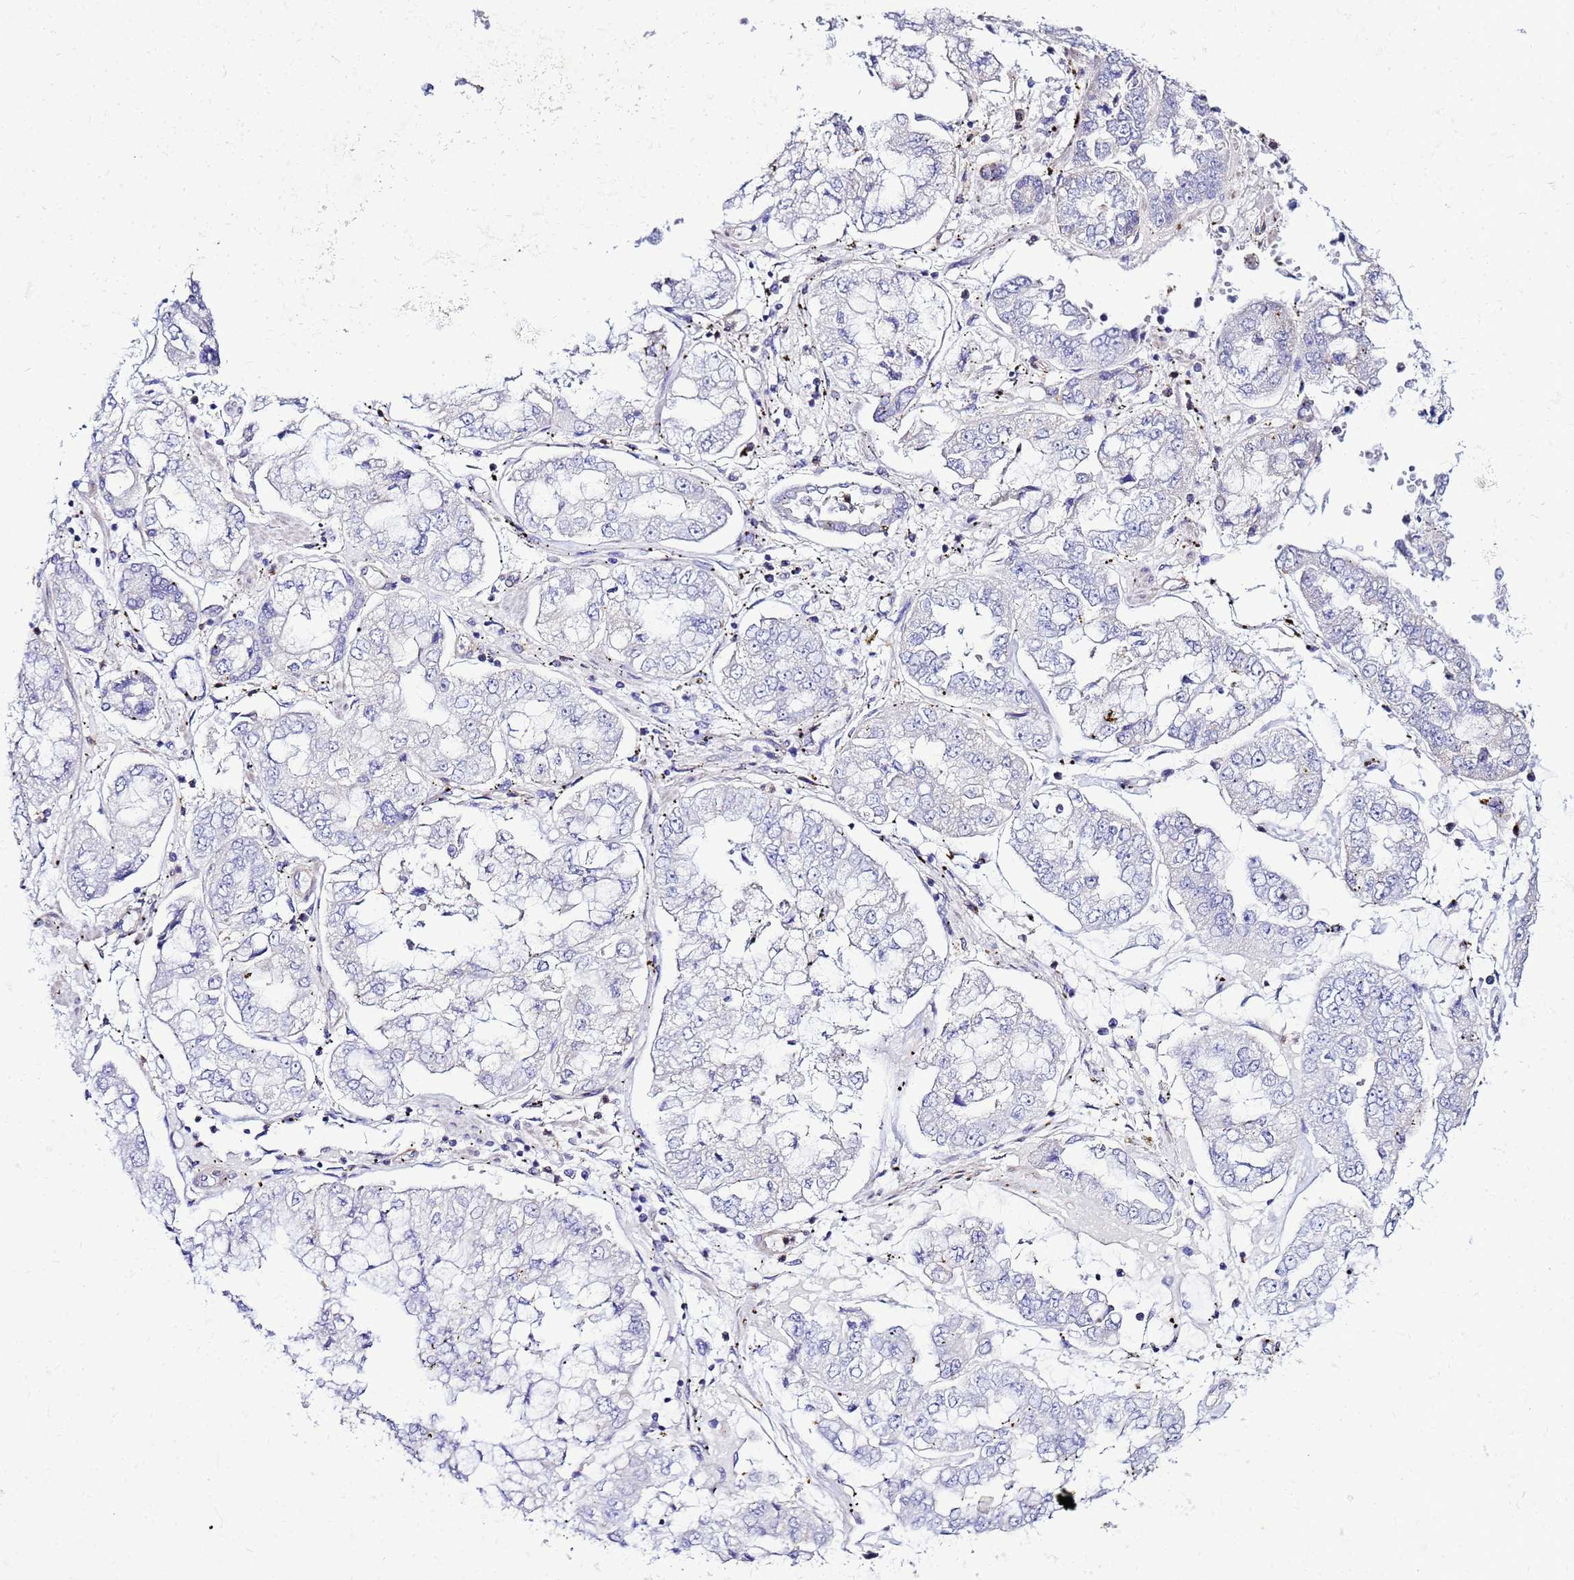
{"staining": {"intensity": "negative", "quantity": "none", "location": "none"}, "tissue": "stomach cancer", "cell_type": "Tumor cells", "image_type": "cancer", "snomed": [{"axis": "morphology", "description": "Adenocarcinoma, NOS"}, {"axis": "topography", "description": "Stomach"}], "caption": "Tumor cells show no significant protein positivity in stomach adenocarcinoma.", "gene": "DBNDD2", "patient": {"sex": "male", "age": 76}}